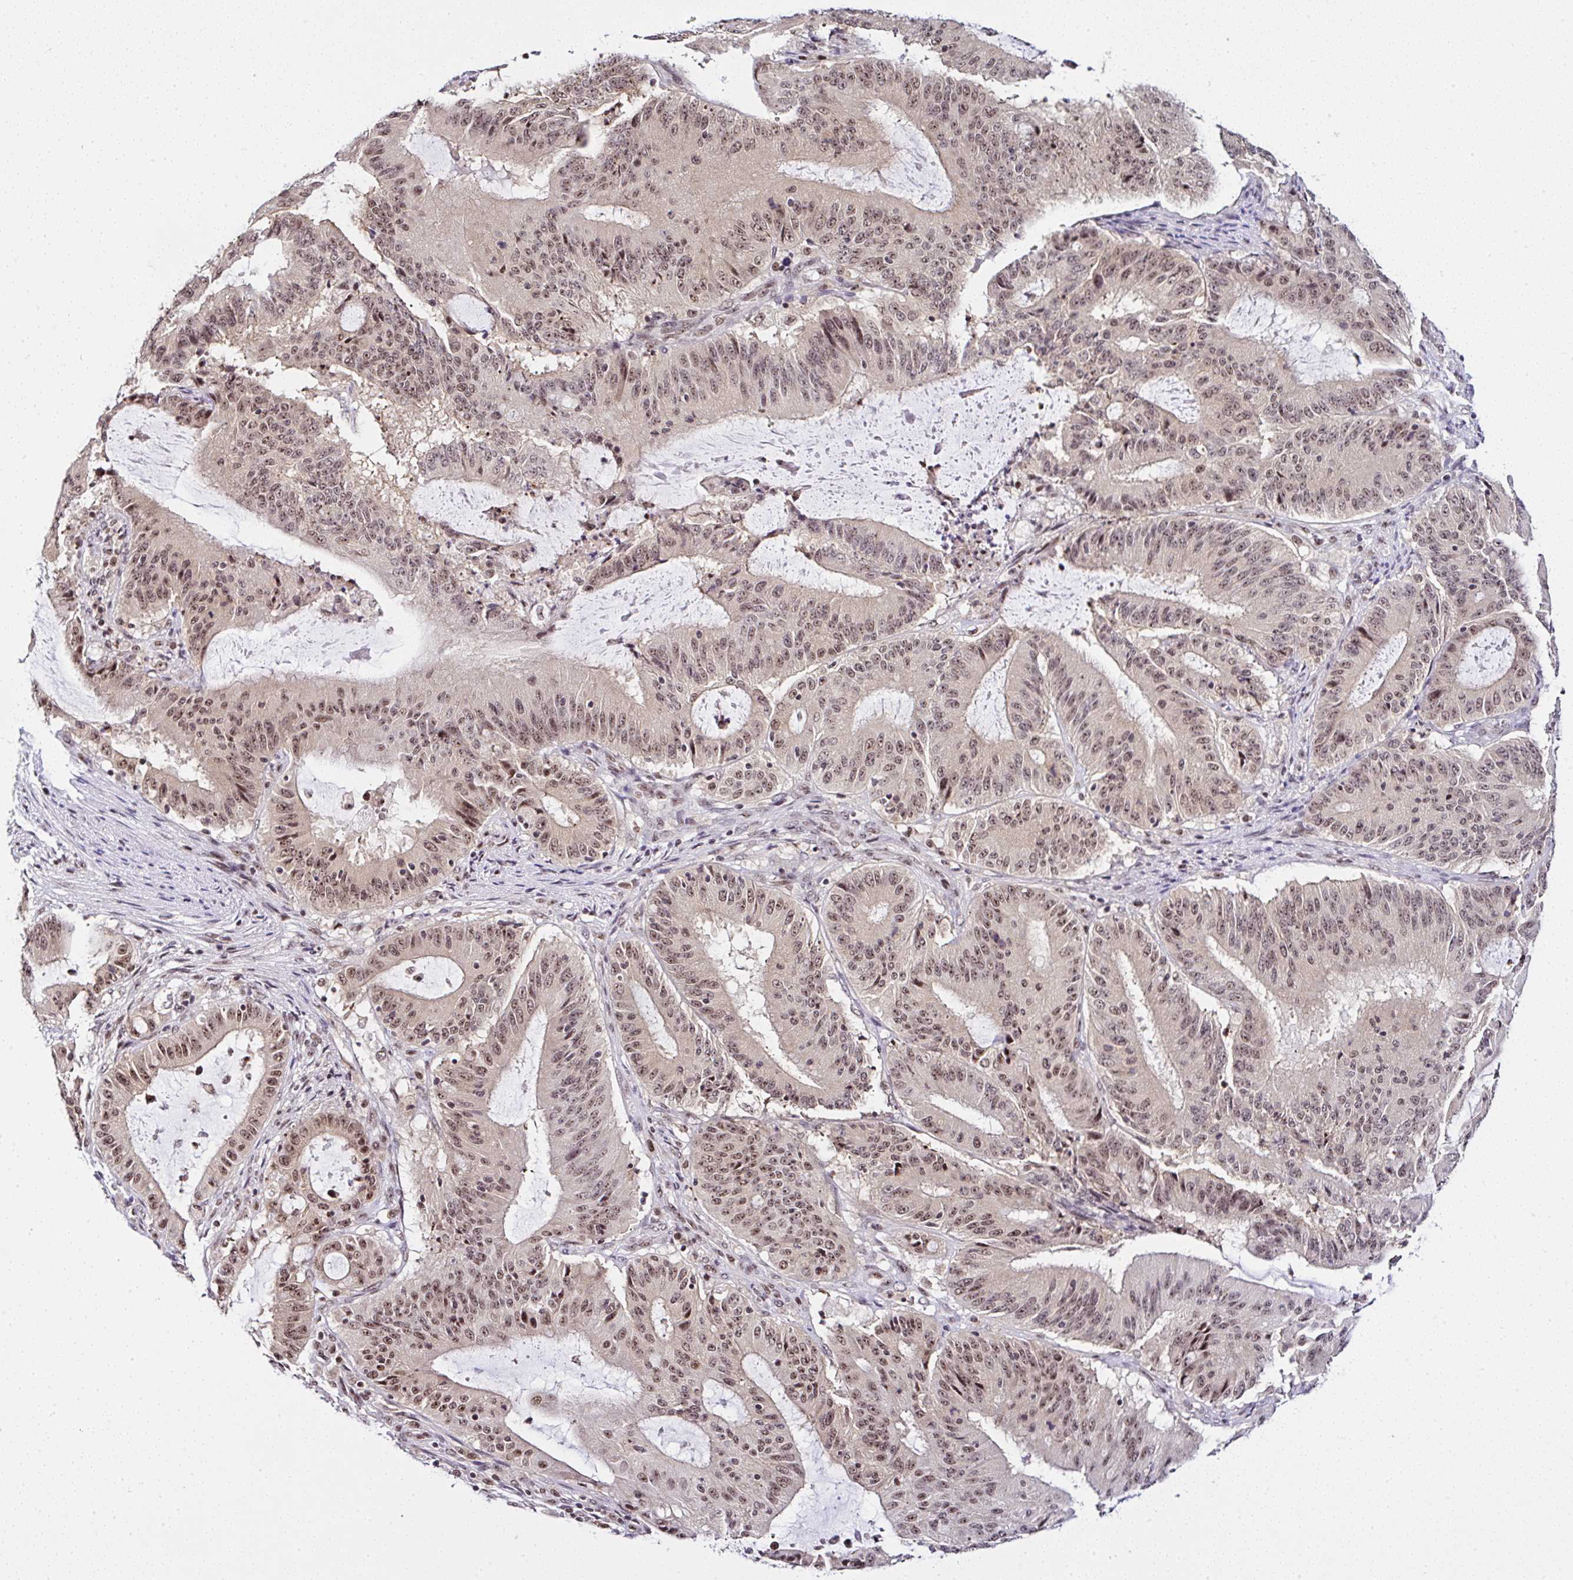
{"staining": {"intensity": "moderate", "quantity": ">75%", "location": "nuclear"}, "tissue": "liver cancer", "cell_type": "Tumor cells", "image_type": "cancer", "snomed": [{"axis": "morphology", "description": "Normal tissue, NOS"}, {"axis": "morphology", "description": "Cholangiocarcinoma"}, {"axis": "topography", "description": "Liver"}, {"axis": "topography", "description": "Peripheral nerve tissue"}], "caption": "Immunohistochemistry micrograph of human cholangiocarcinoma (liver) stained for a protein (brown), which displays medium levels of moderate nuclear expression in about >75% of tumor cells.", "gene": "PTPN2", "patient": {"sex": "female", "age": 73}}